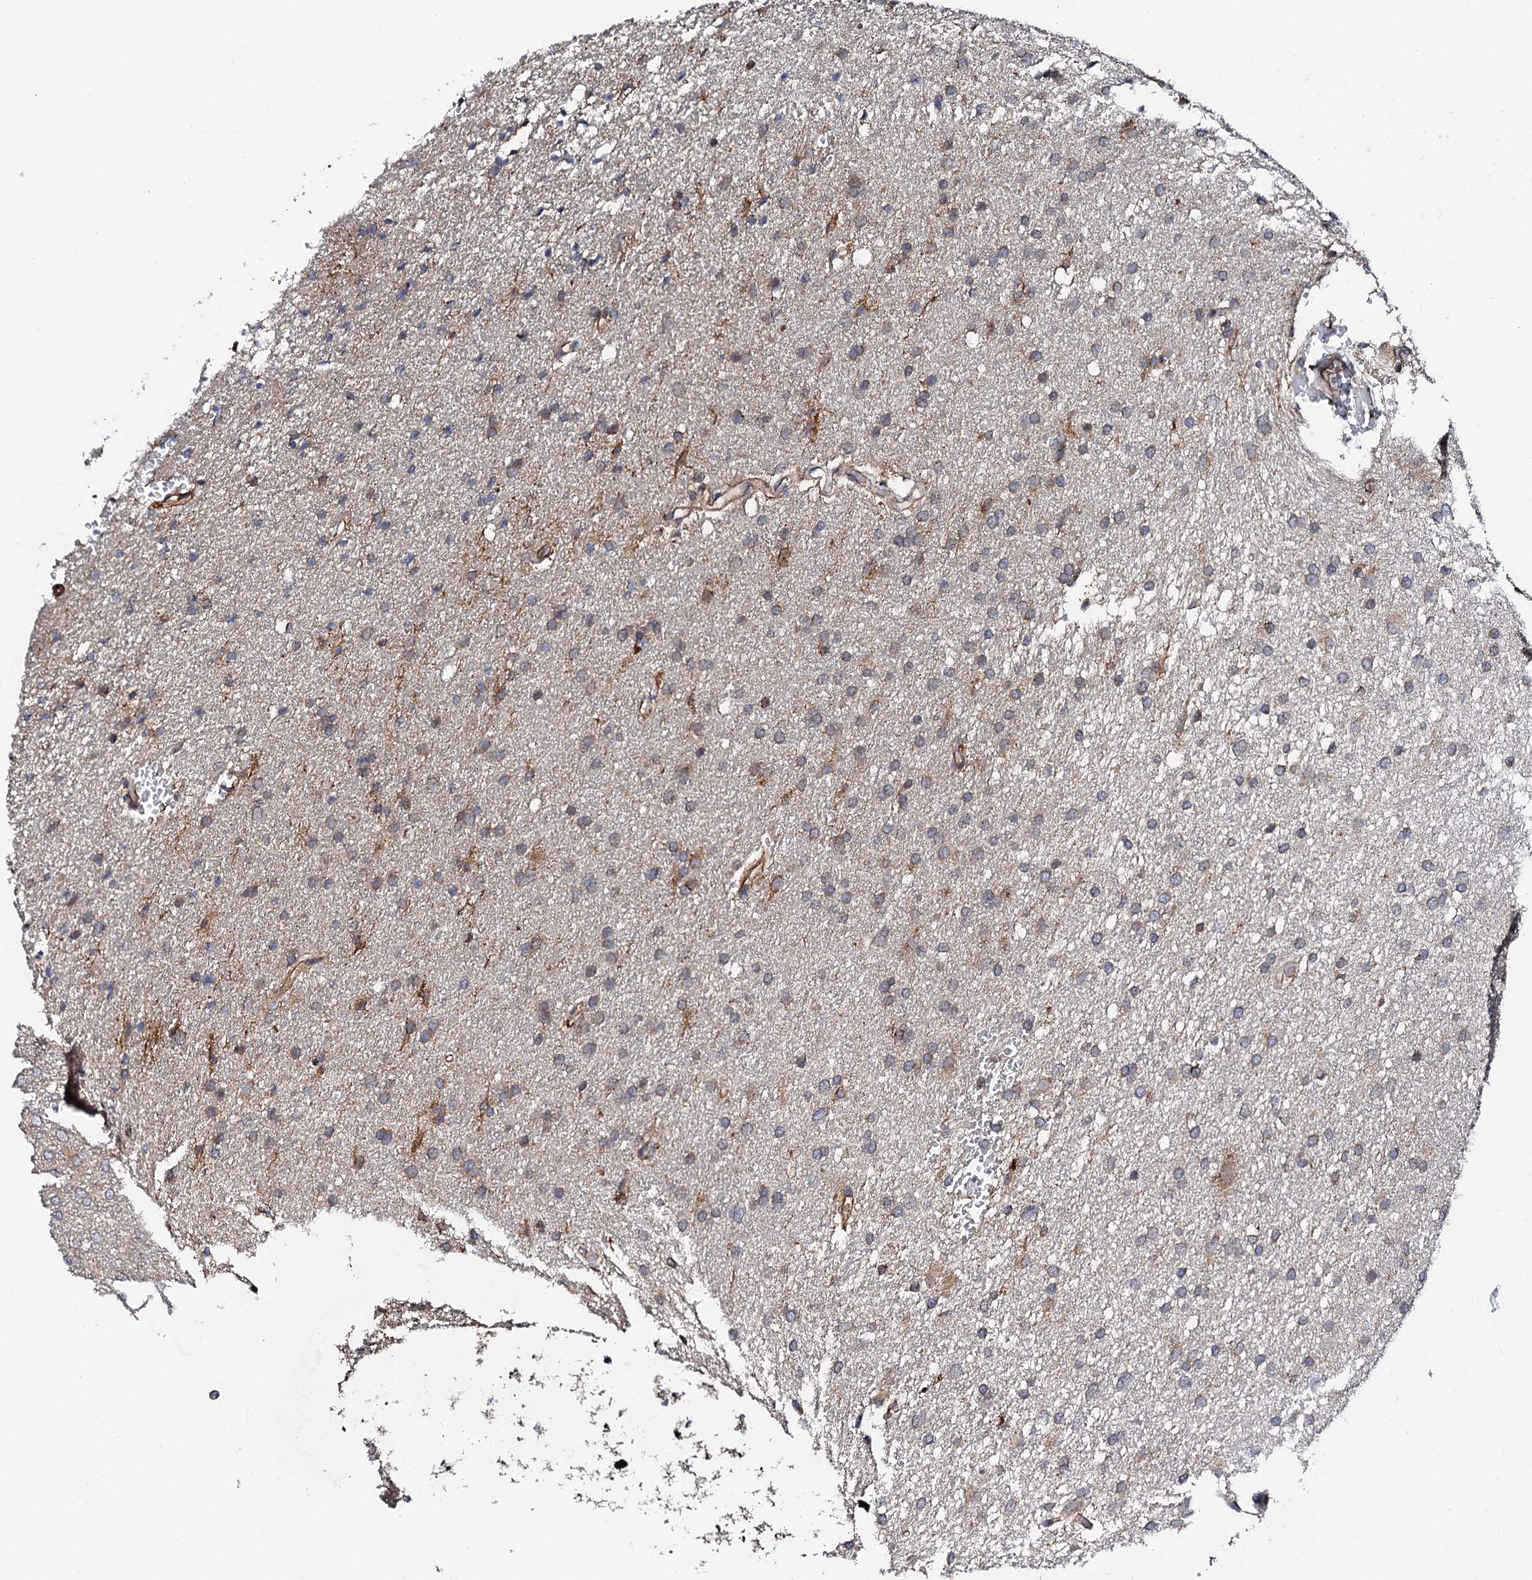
{"staining": {"intensity": "weak", "quantity": "25%-75%", "location": "cytoplasmic/membranous"}, "tissue": "glioma", "cell_type": "Tumor cells", "image_type": "cancer", "snomed": [{"axis": "morphology", "description": "Glioma, malignant, High grade"}, {"axis": "topography", "description": "Cerebral cortex"}], "caption": "Protein analysis of malignant high-grade glioma tissue reveals weak cytoplasmic/membranous positivity in about 25%-75% of tumor cells. Nuclei are stained in blue.", "gene": "EDC3", "patient": {"sex": "female", "age": 36}}